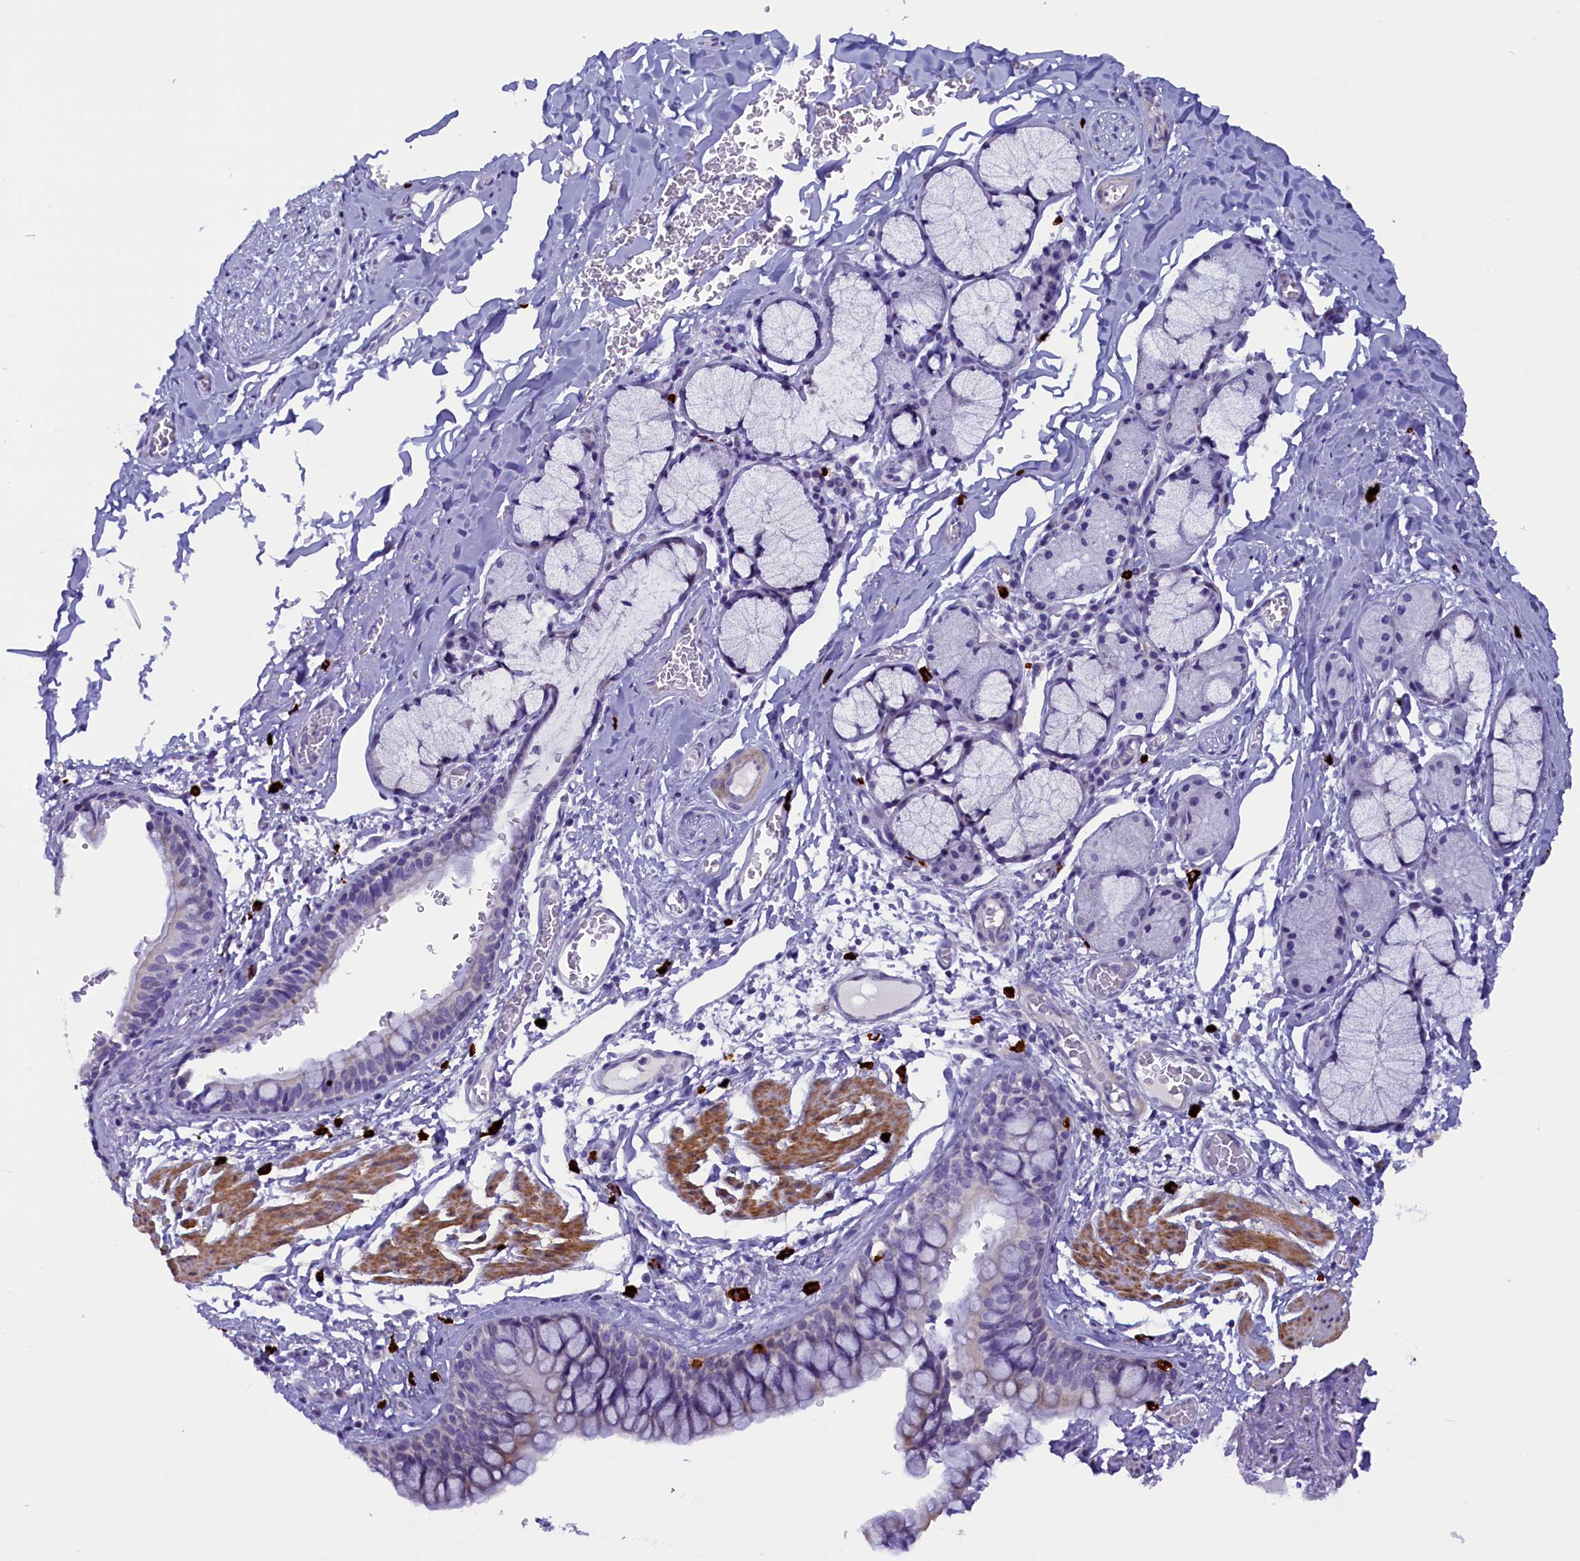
{"staining": {"intensity": "moderate", "quantity": "<25%", "location": "cytoplasmic/membranous"}, "tissue": "bronchus", "cell_type": "Respiratory epithelial cells", "image_type": "normal", "snomed": [{"axis": "morphology", "description": "Normal tissue, NOS"}, {"axis": "topography", "description": "Cartilage tissue"}, {"axis": "topography", "description": "Bronchus"}], "caption": "Bronchus stained with immunohistochemistry demonstrates moderate cytoplasmic/membranous positivity in approximately <25% of respiratory epithelial cells. (Stains: DAB (3,3'-diaminobenzidine) in brown, nuclei in blue, Microscopy: brightfield microscopy at high magnification).", "gene": "RTTN", "patient": {"sex": "female", "age": 36}}